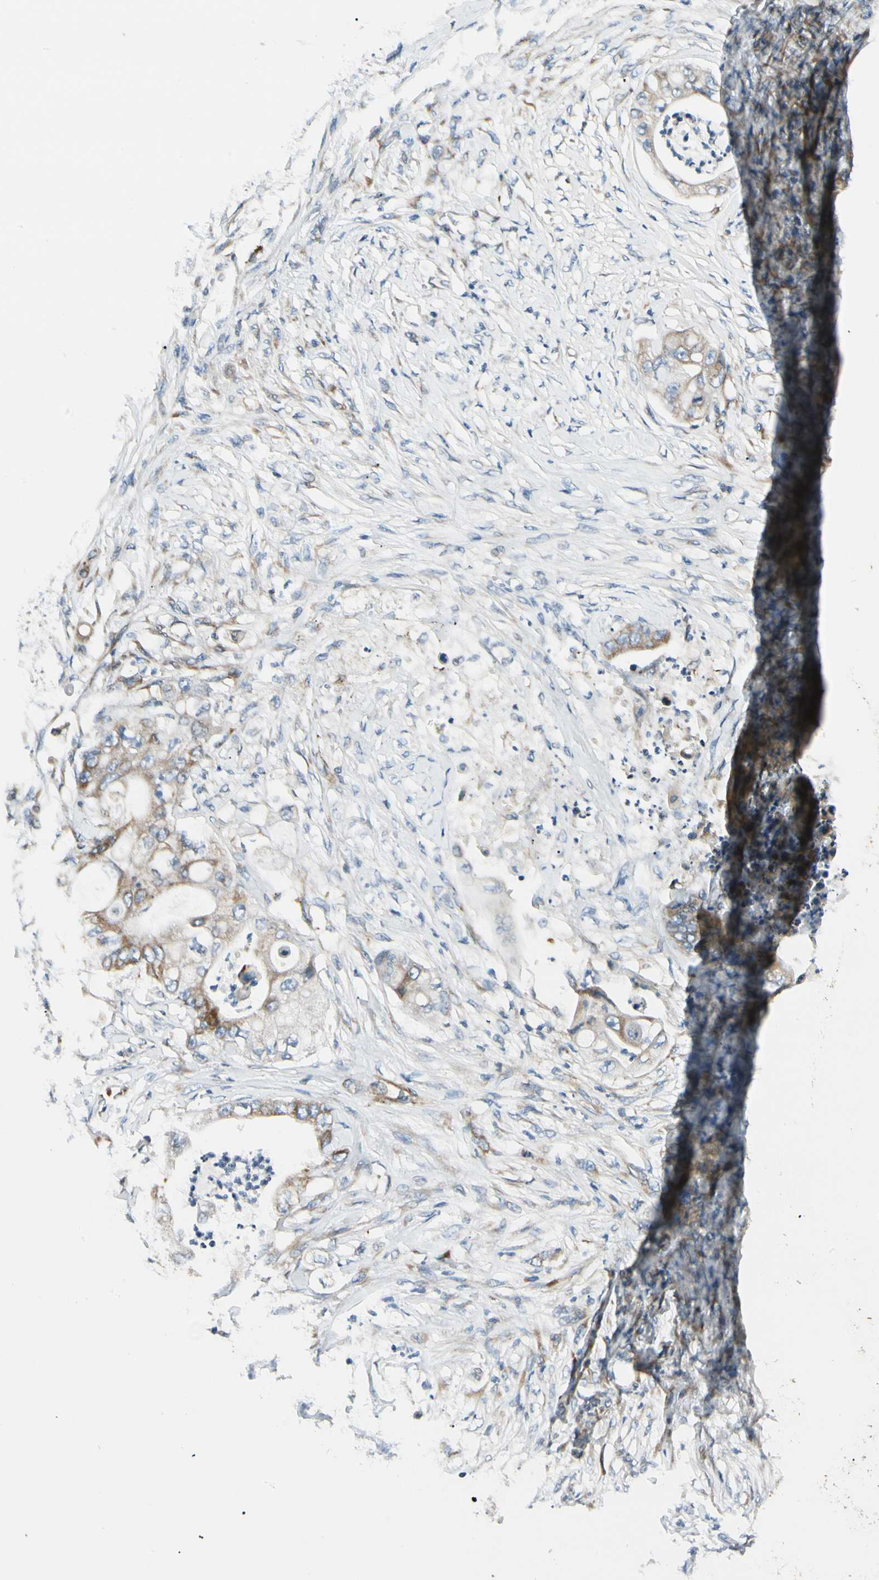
{"staining": {"intensity": "moderate", "quantity": ">75%", "location": "cytoplasmic/membranous"}, "tissue": "stomach cancer", "cell_type": "Tumor cells", "image_type": "cancer", "snomed": [{"axis": "morphology", "description": "Adenocarcinoma, NOS"}, {"axis": "topography", "description": "Stomach"}], "caption": "A high-resolution image shows immunohistochemistry (IHC) staining of stomach cancer, which shows moderate cytoplasmic/membranous staining in approximately >75% of tumor cells. (DAB IHC, brown staining for protein, blue staining for nuclei).", "gene": "MRPL9", "patient": {"sex": "female", "age": 73}}